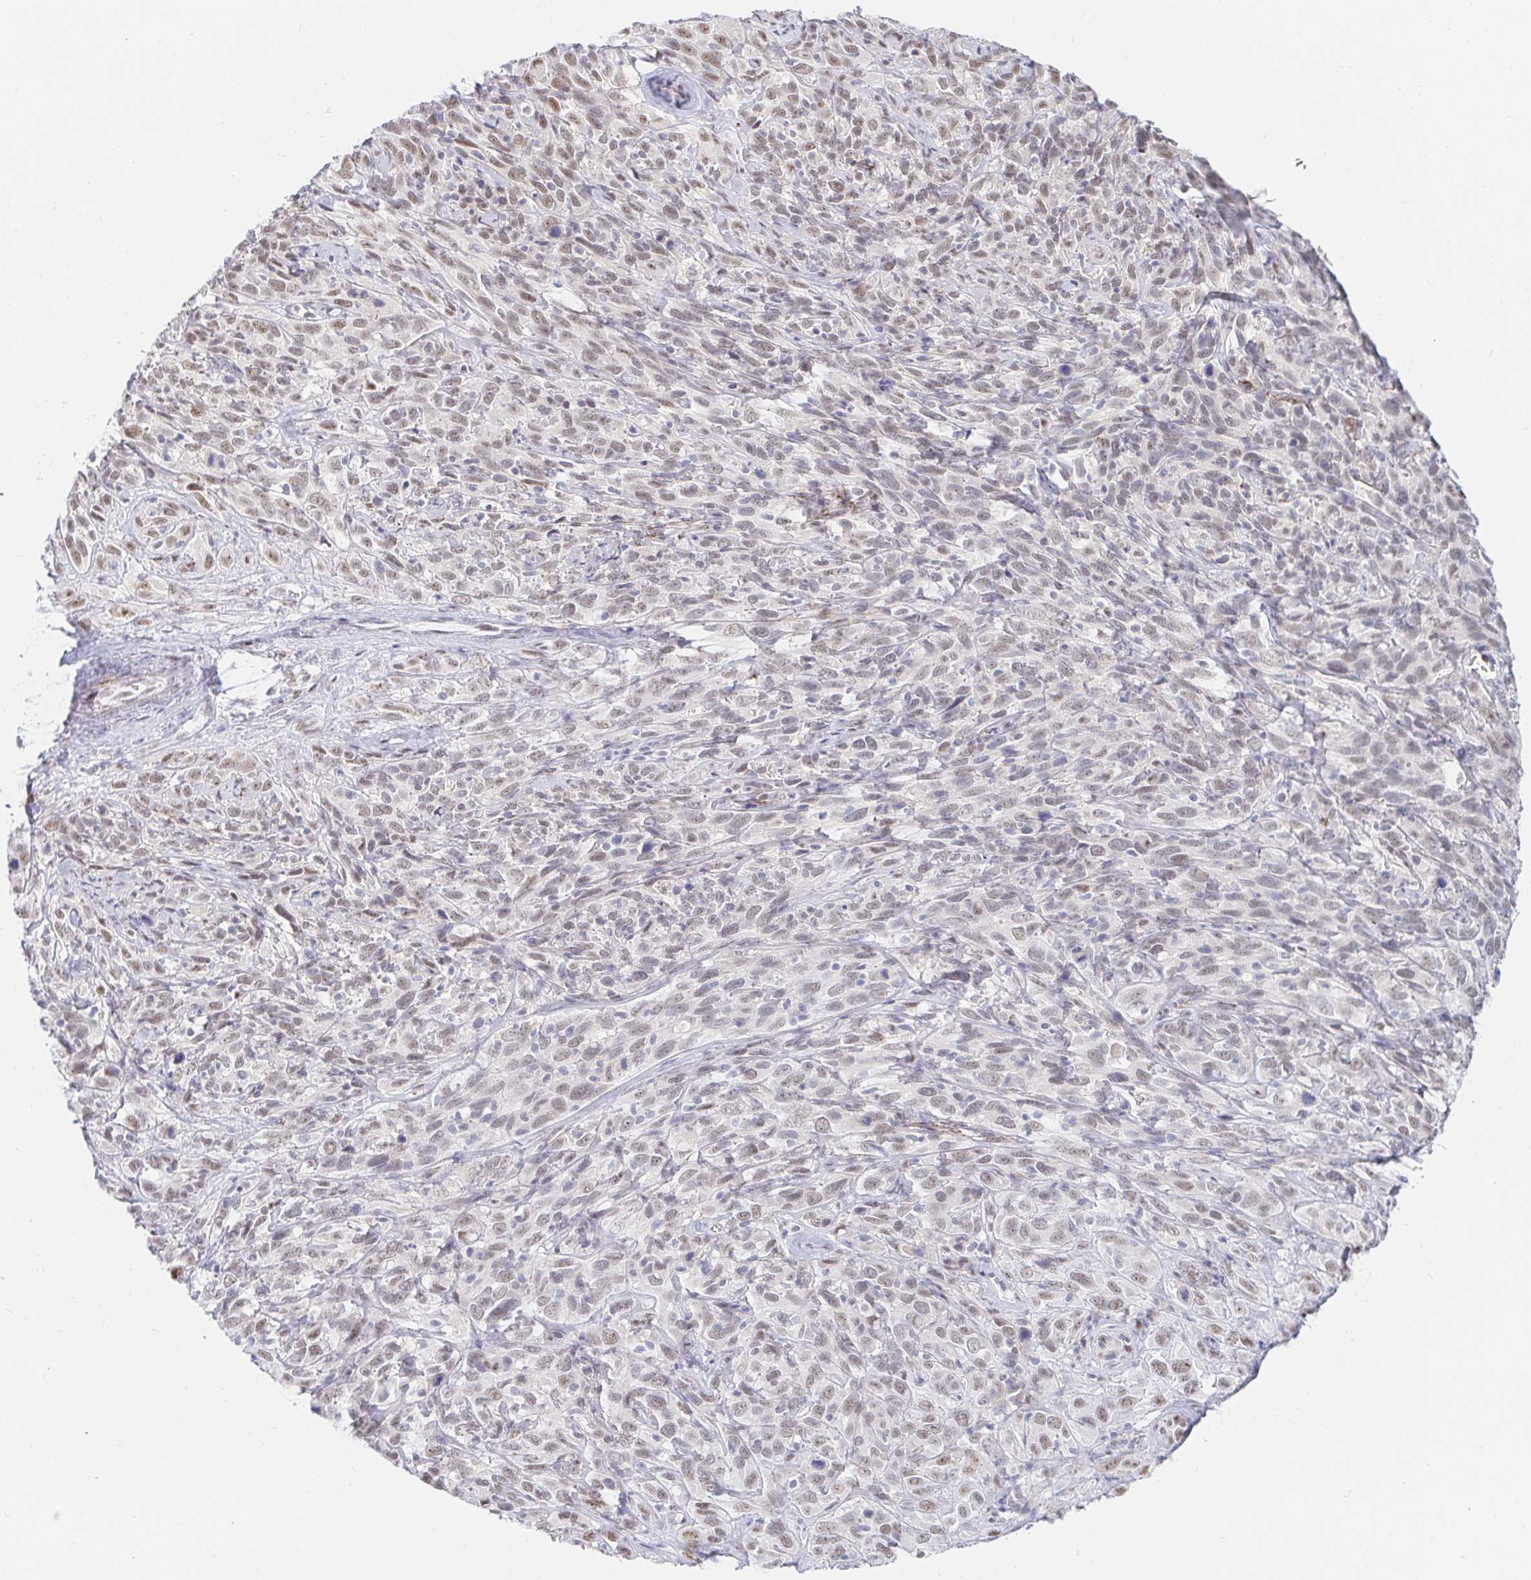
{"staining": {"intensity": "weak", "quantity": ">75%", "location": "nuclear"}, "tissue": "cervical cancer", "cell_type": "Tumor cells", "image_type": "cancer", "snomed": [{"axis": "morphology", "description": "Normal tissue, NOS"}, {"axis": "morphology", "description": "Squamous cell carcinoma, NOS"}, {"axis": "topography", "description": "Cervix"}], "caption": "Protein staining of squamous cell carcinoma (cervical) tissue displays weak nuclear expression in approximately >75% of tumor cells. The protein of interest is shown in brown color, while the nuclei are stained blue.", "gene": "COL28A1", "patient": {"sex": "female", "age": 51}}